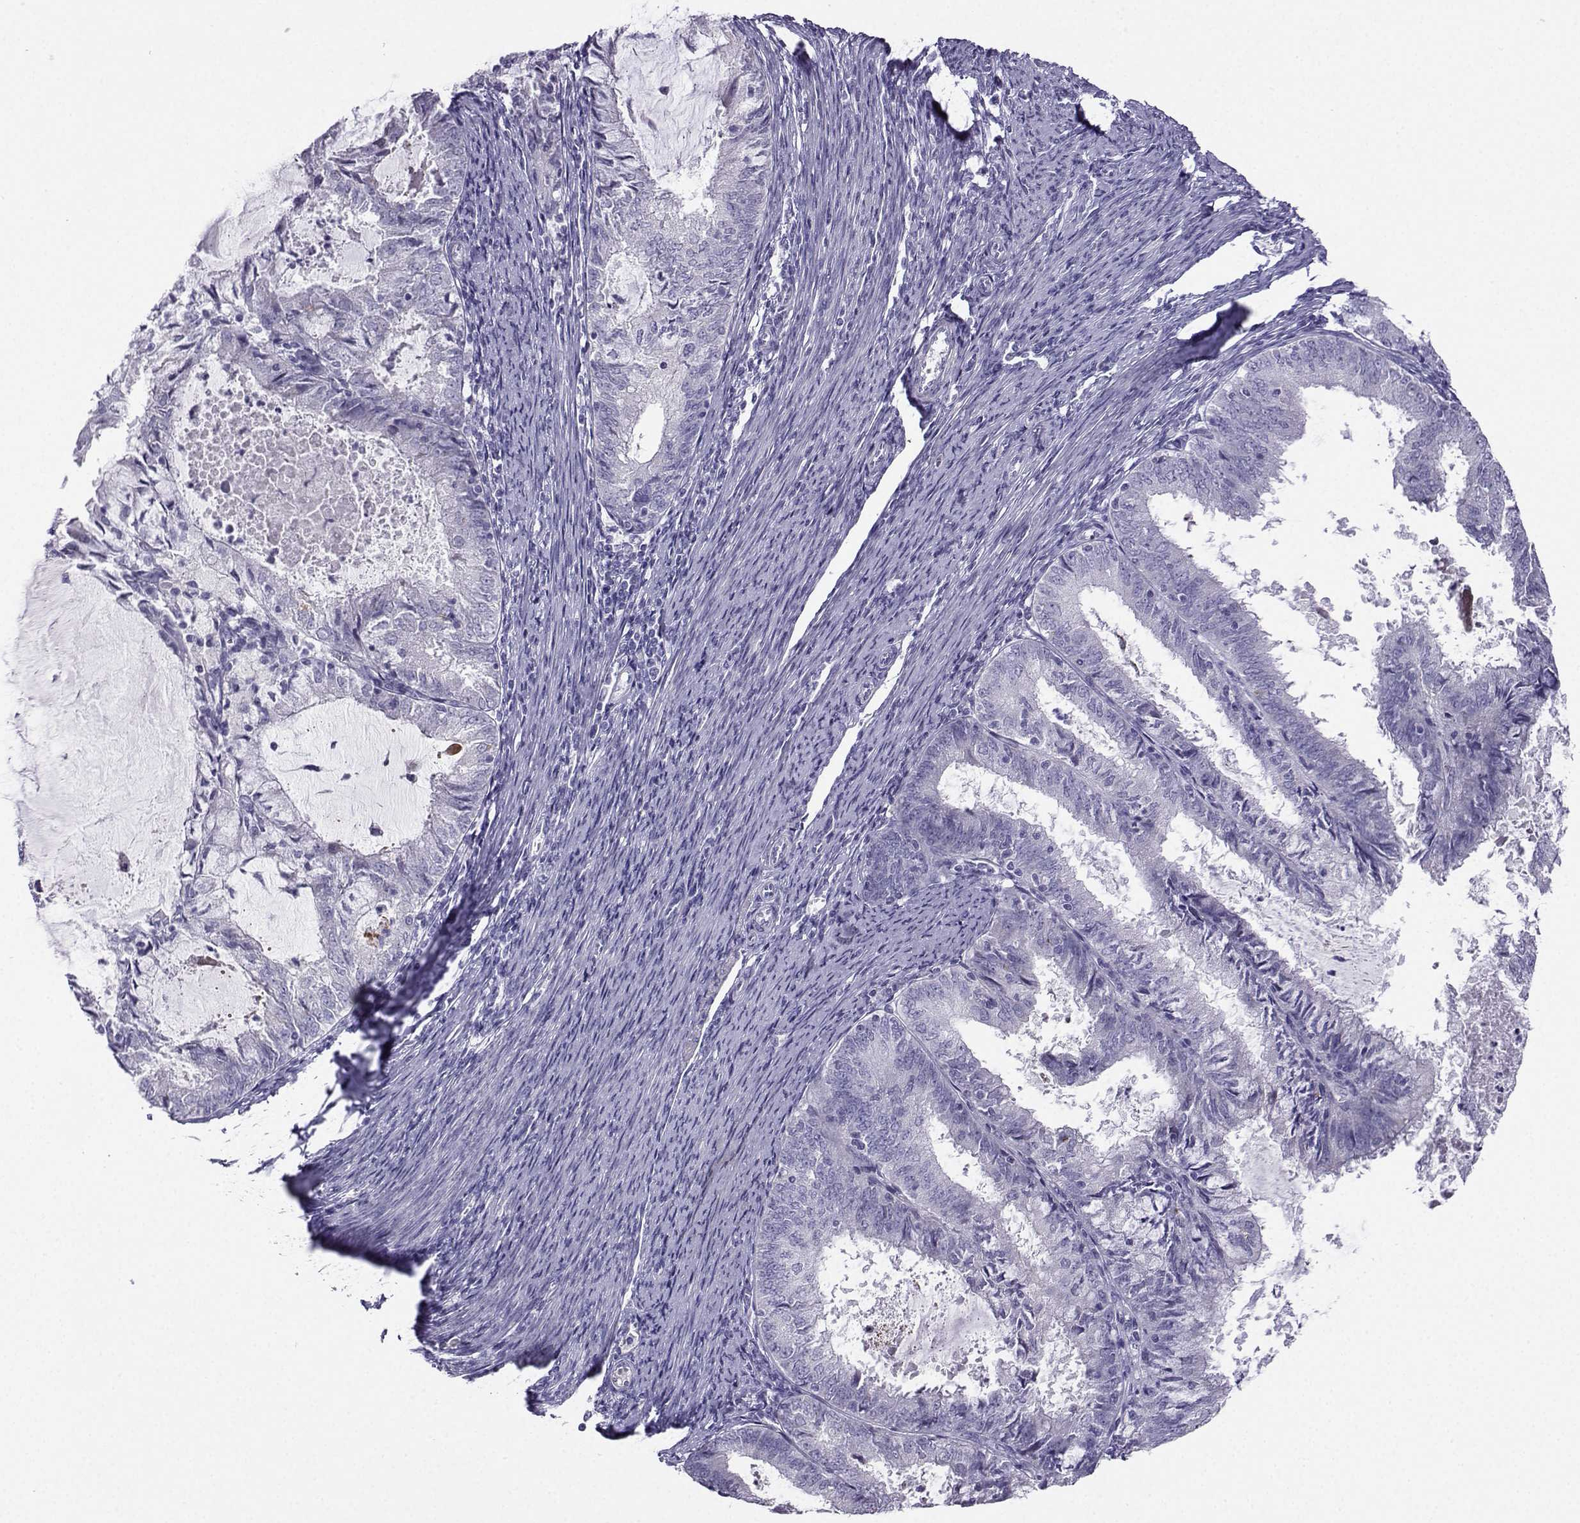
{"staining": {"intensity": "negative", "quantity": "none", "location": "none"}, "tissue": "endometrial cancer", "cell_type": "Tumor cells", "image_type": "cancer", "snomed": [{"axis": "morphology", "description": "Adenocarcinoma, NOS"}, {"axis": "topography", "description": "Endometrium"}], "caption": "Endometrial cancer (adenocarcinoma) was stained to show a protein in brown. There is no significant positivity in tumor cells.", "gene": "FBXO24", "patient": {"sex": "female", "age": 57}}